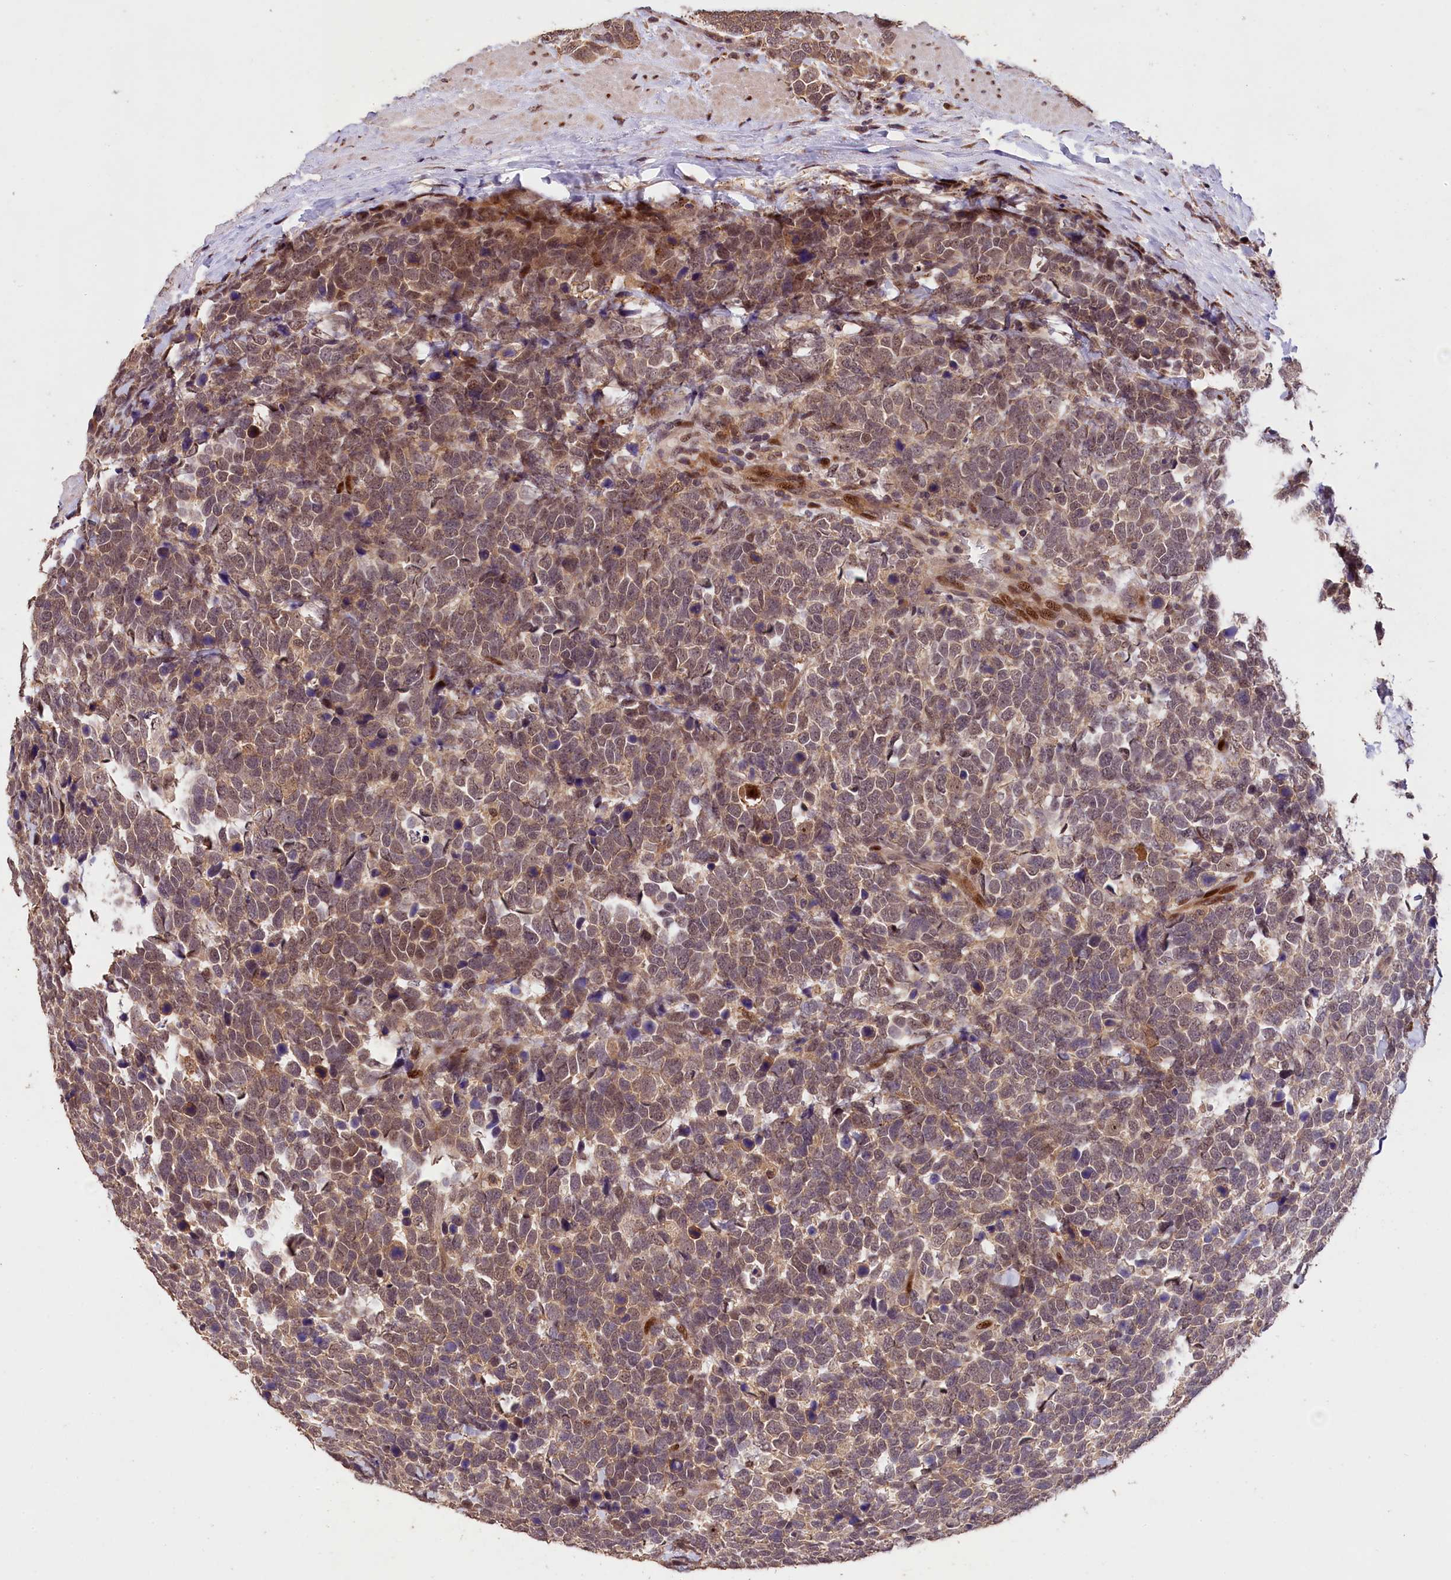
{"staining": {"intensity": "moderate", "quantity": ">75%", "location": "nuclear"}, "tissue": "urothelial cancer", "cell_type": "Tumor cells", "image_type": "cancer", "snomed": [{"axis": "morphology", "description": "Urothelial carcinoma, High grade"}, {"axis": "topography", "description": "Urinary bladder"}], "caption": "Immunohistochemistry (DAB) staining of human urothelial cancer shows moderate nuclear protein positivity in approximately >75% of tumor cells.", "gene": "PHAF1", "patient": {"sex": "female", "age": 82}}